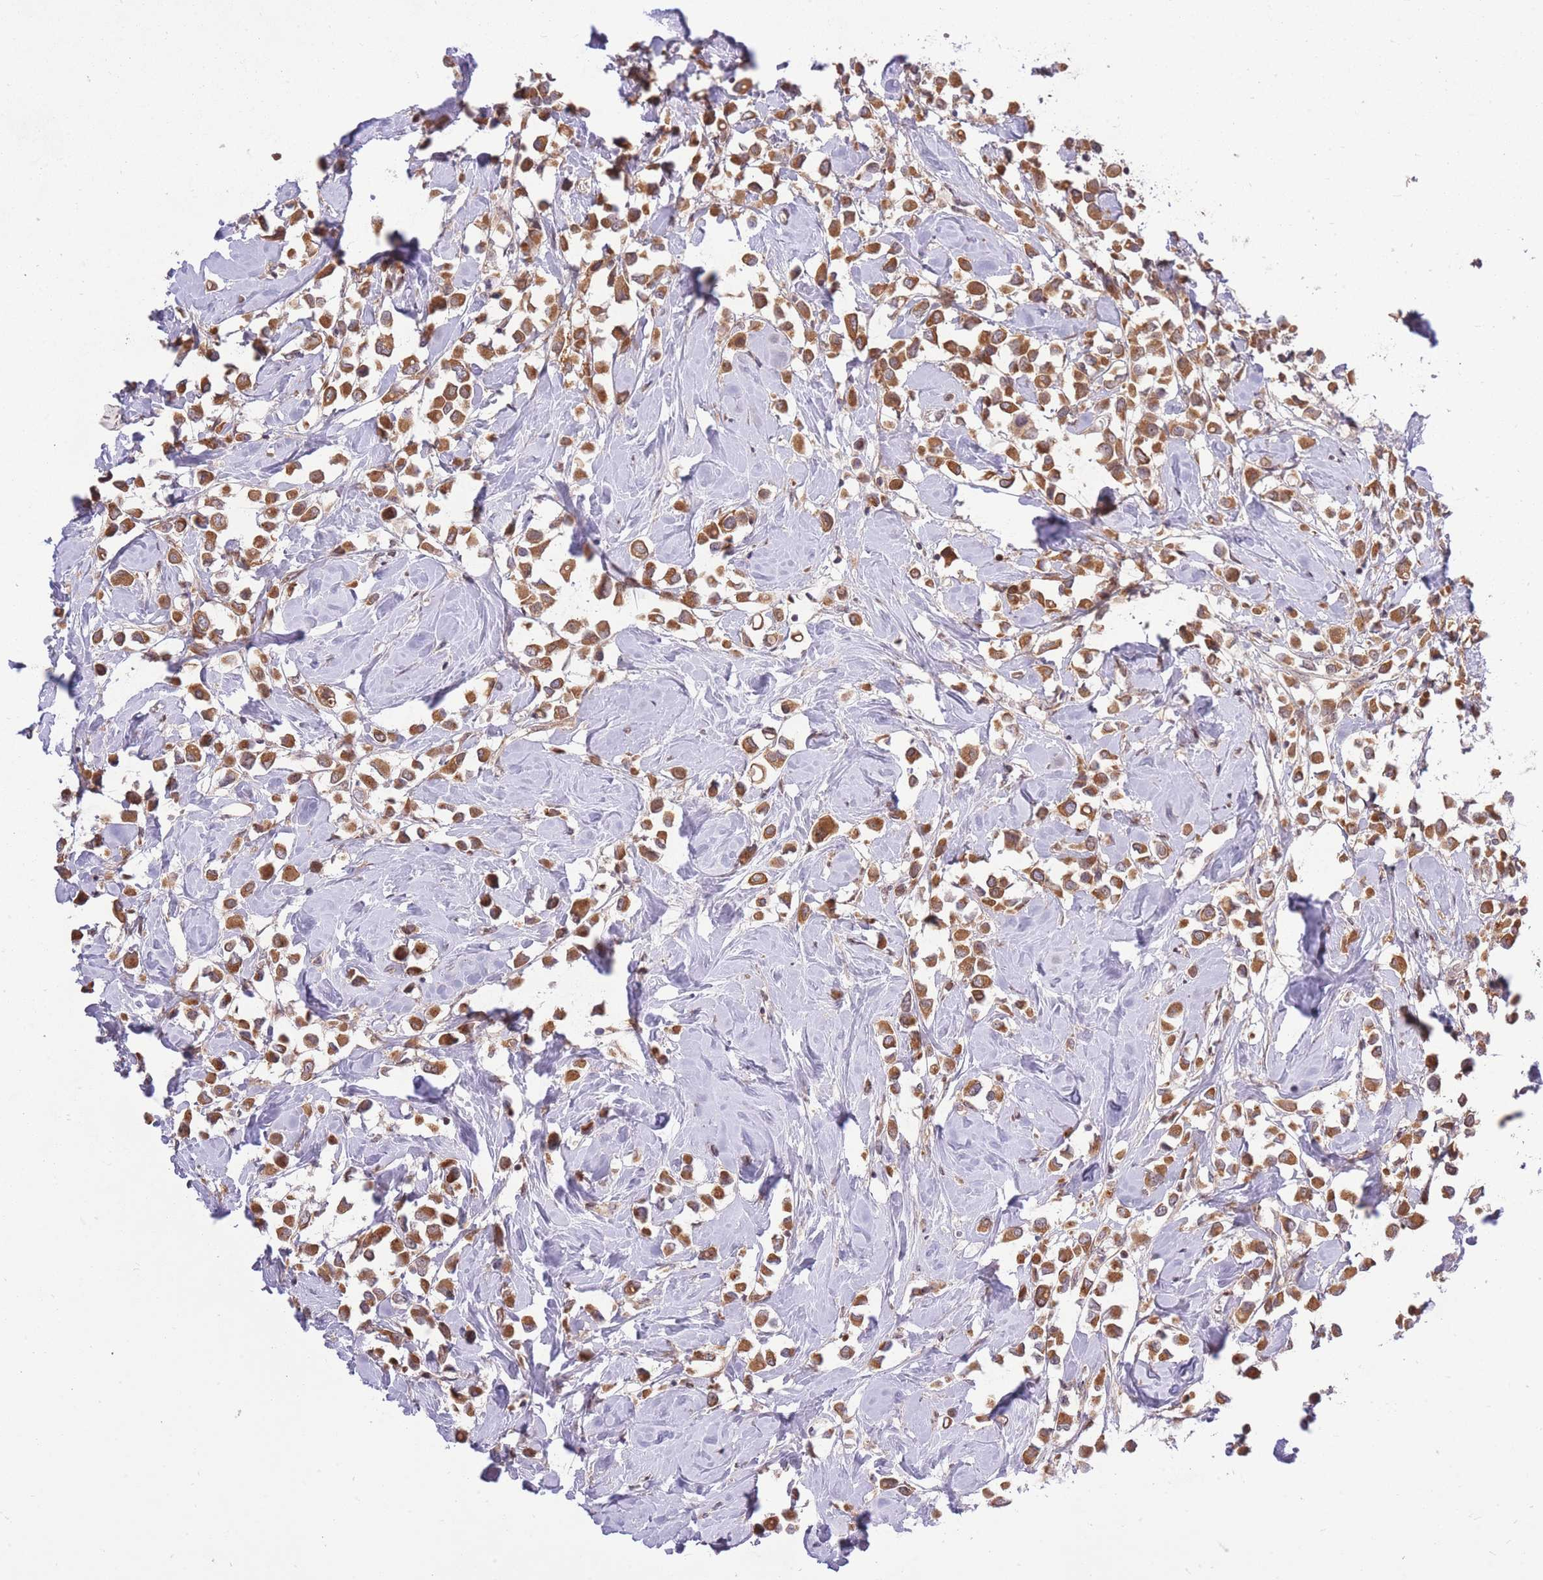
{"staining": {"intensity": "moderate", "quantity": ">75%", "location": "cytoplasmic/membranous"}, "tissue": "breast cancer", "cell_type": "Tumor cells", "image_type": "cancer", "snomed": [{"axis": "morphology", "description": "Duct carcinoma"}, {"axis": "topography", "description": "Breast"}], "caption": "Breast cancer (invasive ductal carcinoma) was stained to show a protein in brown. There is medium levels of moderate cytoplasmic/membranous positivity in approximately >75% of tumor cells. The staining was performed using DAB (3,3'-diaminobenzidine), with brown indicating positive protein expression. Nuclei are stained blue with hematoxylin.", "gene": "ZNF391", "patient": {"sex": "female", "age": 61}}